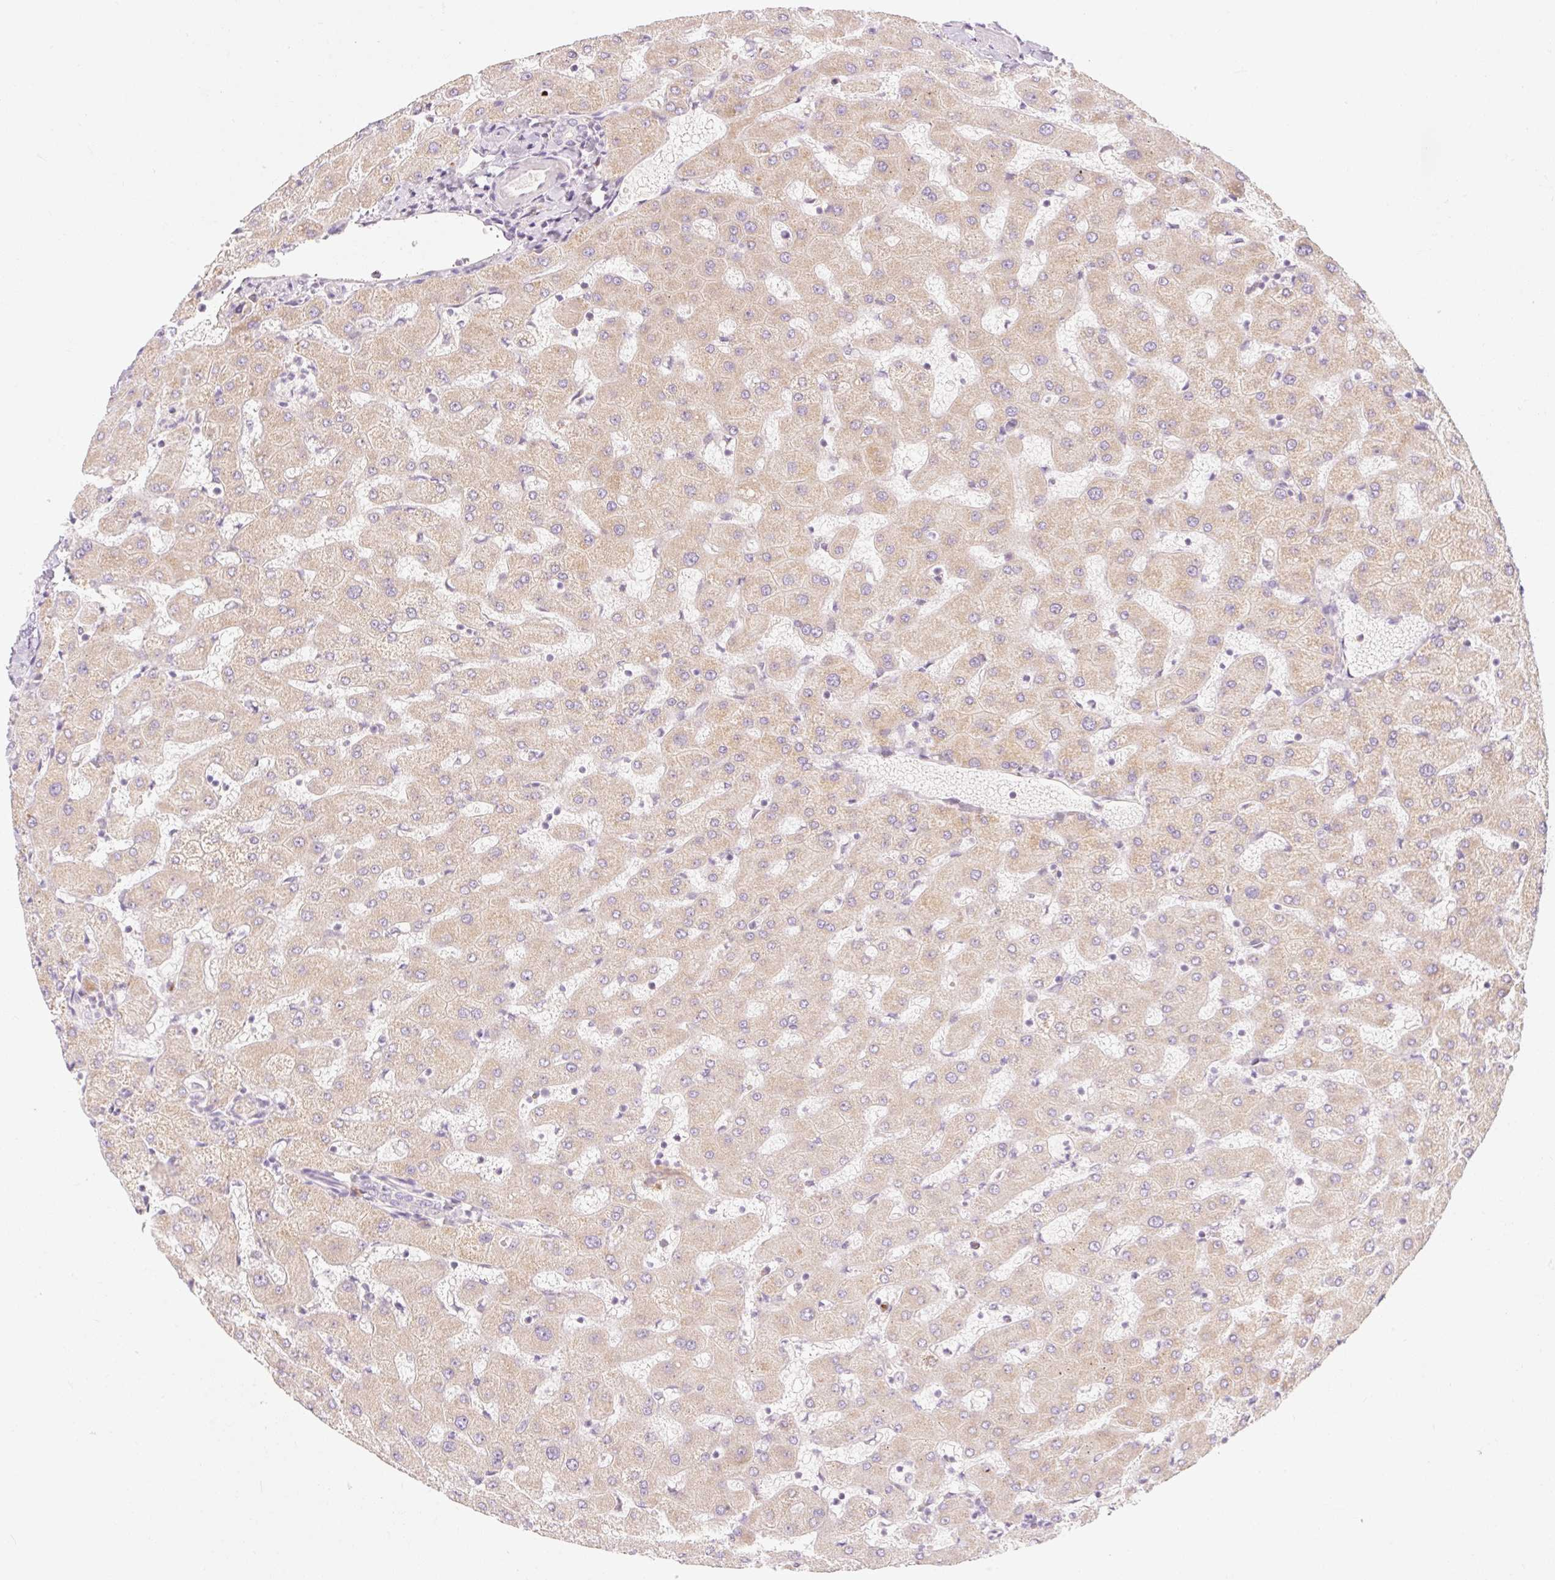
{"staining": {"intensity": "negative", "quantity": "none", "location": "none"}, "tissue": "liver", "cell_type": "Cholangiocytes", "image_type": "normal", "snomed": [{"axis": "morphology", "description": "Normal tissue, NOS"}, {"axis": "topography", "description": "Liver"}], "caption": "Immunohistochemistry (IHC) of benign human liver shows no positivity in cholangiocytes. (Immunohistochemistry (IHC), brightfield microscopy, high magnification).", "gene": "MYO1D", "patient": {"sex": "female", "age": 63}}